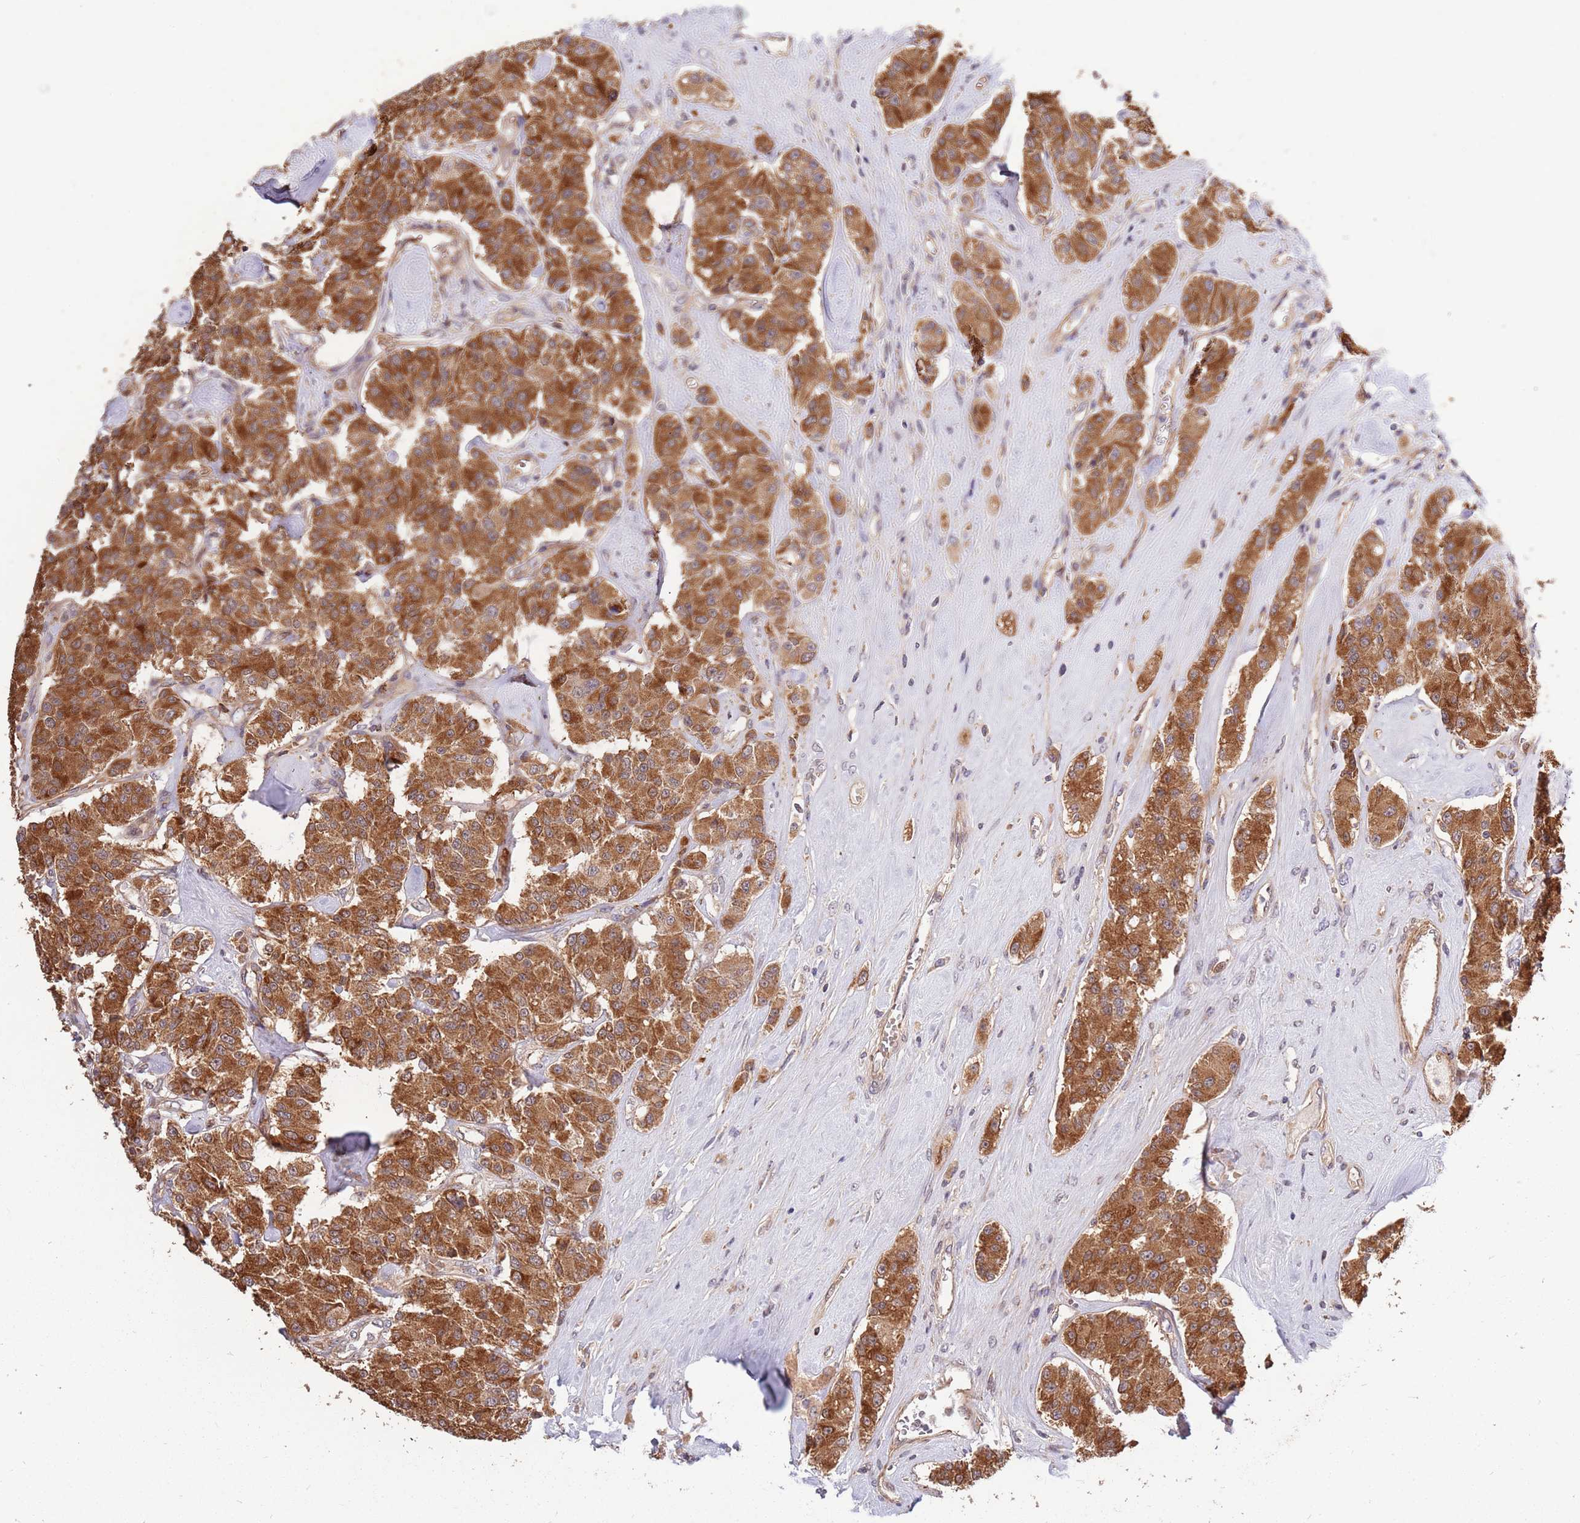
{"staining": {"intensity": "strong", "quantity": ">75%", "location": "cytoplasmic/membranous"}, "tissue": "carcinoid", "cell_type": "Tumor cells", "image_type": "cancer", "snomed": [{"axis": "morphology", "description": "Carcinoid, malignant, NOS"}, {"axis": "topography", "description": "Pancreas"}], "caption": "Carcinoid stained for a protein (brown) reveals strong cytoplasmic/membranous positive expression in about >75% of tumor cells.", "gene": "HAUS3", "patient": {"sex": "male", "age": 41}}